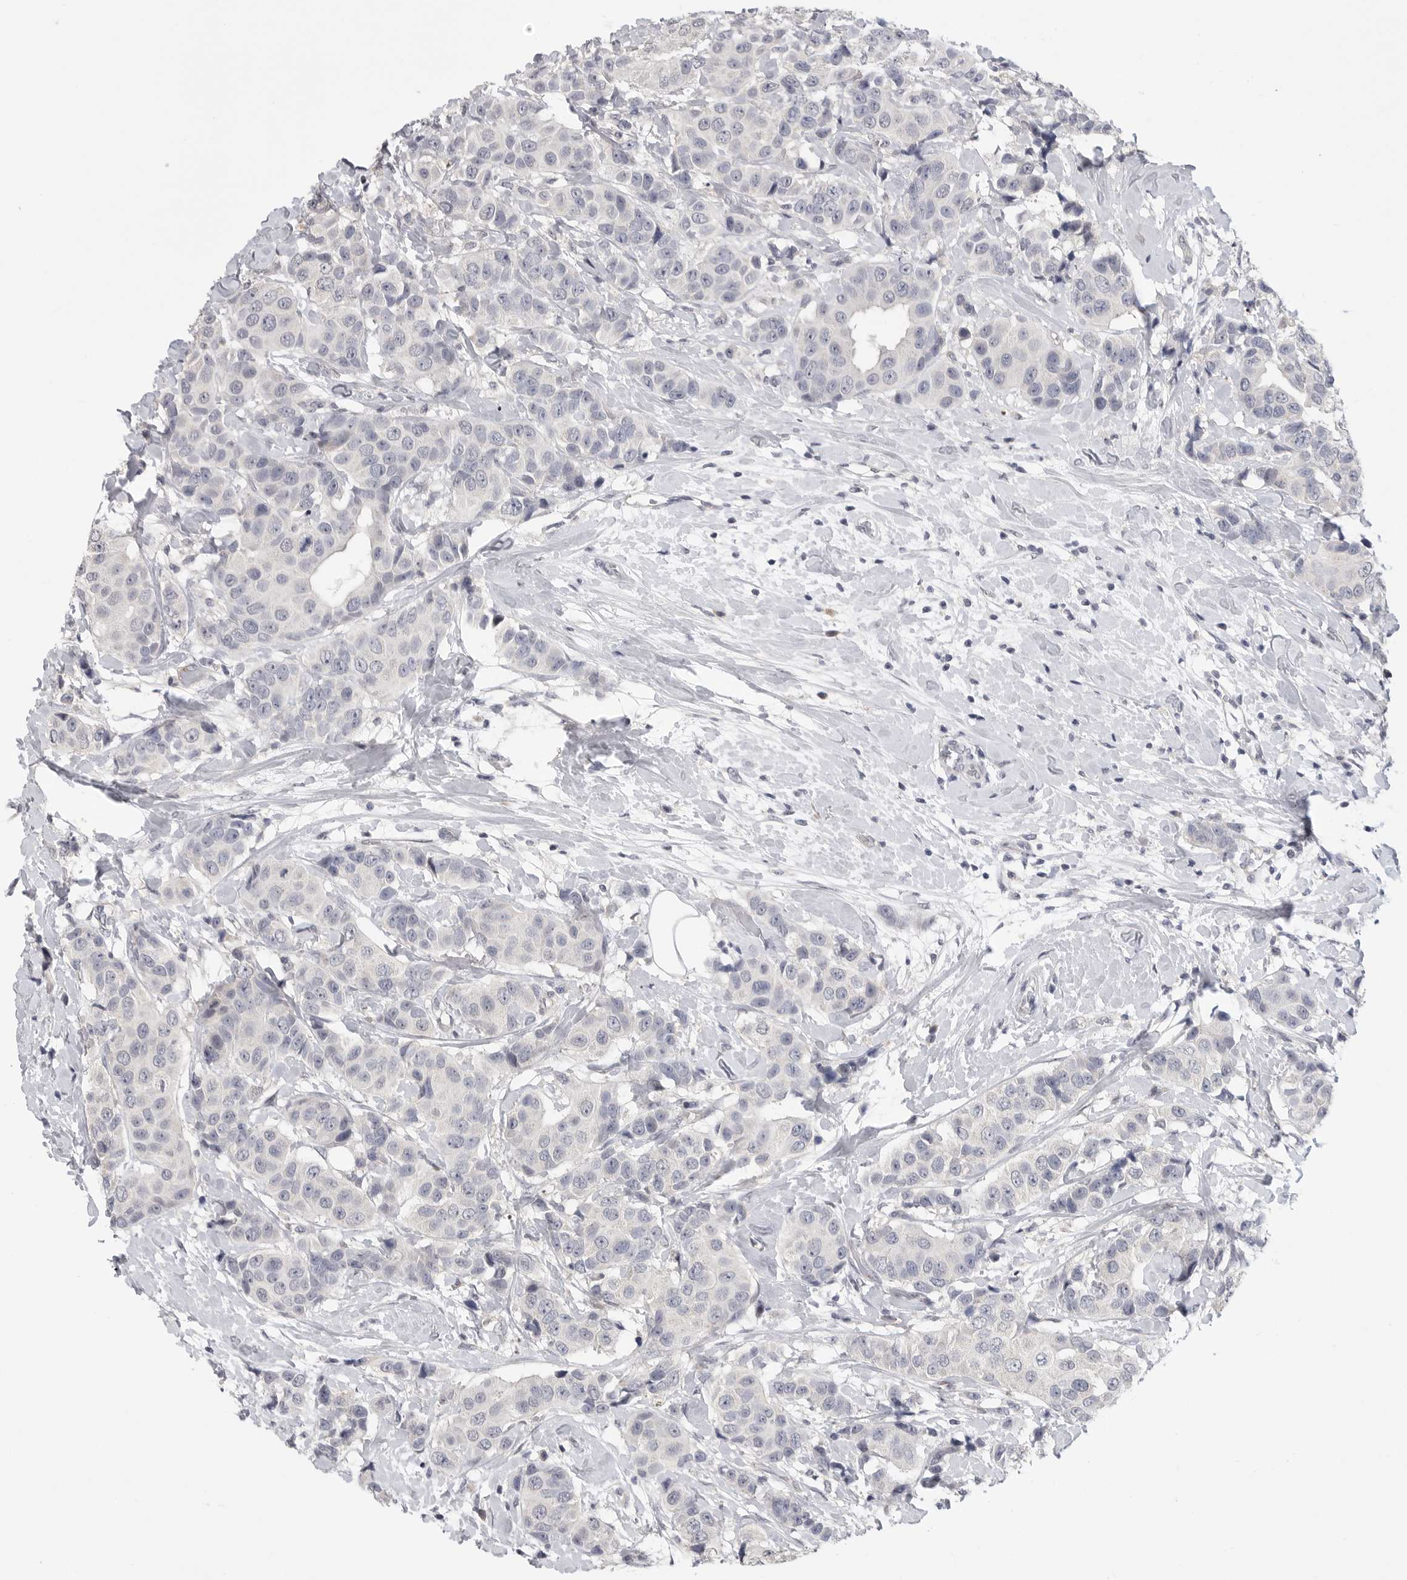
{"staining": {"intensity": "negative", "quantity": "none", "location": "none"}, "tissue": "breast cancer", "cell_type": "Tumor cells", "image_type": "cancer", "snomed": [{"axis": "morphology", "description": "Normal tissue, NOS"}, {"axis": "morphology", "description": "Duct carcinoma"}, {"axis": "topography", "description": "Breast"}], "caption": "There is no significant staining in tumor cells of breast cancer (invasive ductal carcinoma).", "gene": "FBXO43", "patient": {"sex": "female", "age": 39}}